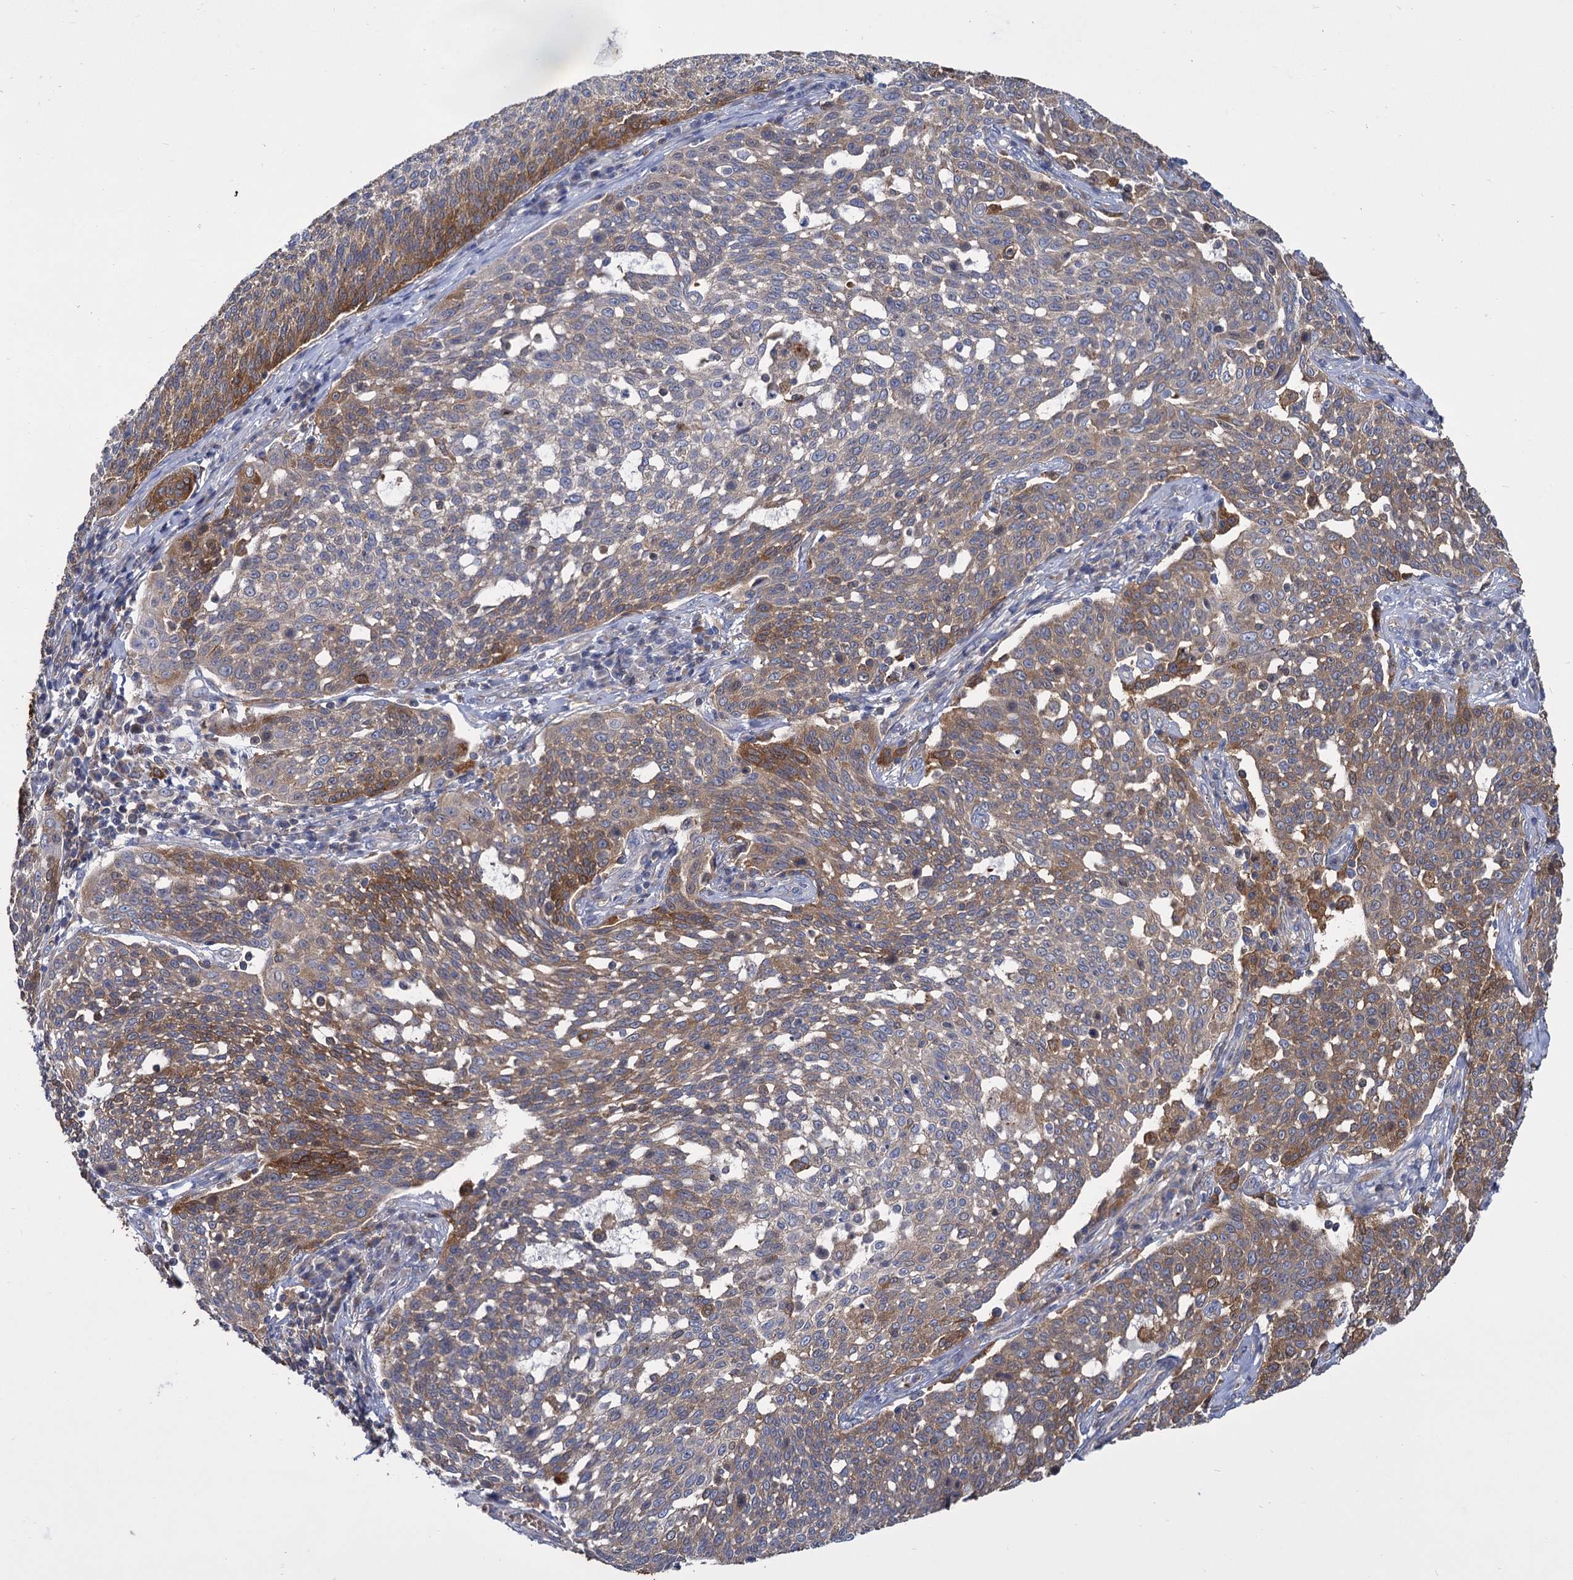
{"staining": {"intensity": "moderate", "quantity": "25%-75%", "location": "cytoplasmic/membranous"}, "tissue": "cervical cancer", "cell_type": "Tumor cells", "image_type": "cancer", "snomed": [{"axis": "morphology", "description": "Squamous cell carcinoma, NOS"}, {"axis": "topography", "description": "Cervix"}], "caption": "The micrograph demonstrates staining of cervical cancer, revealing moderate cytoplasmic/membranous protein positivity (brown color) within tumor cells.", "gene": "GCLC", "patient": {"sex": "female", "age": 34}}